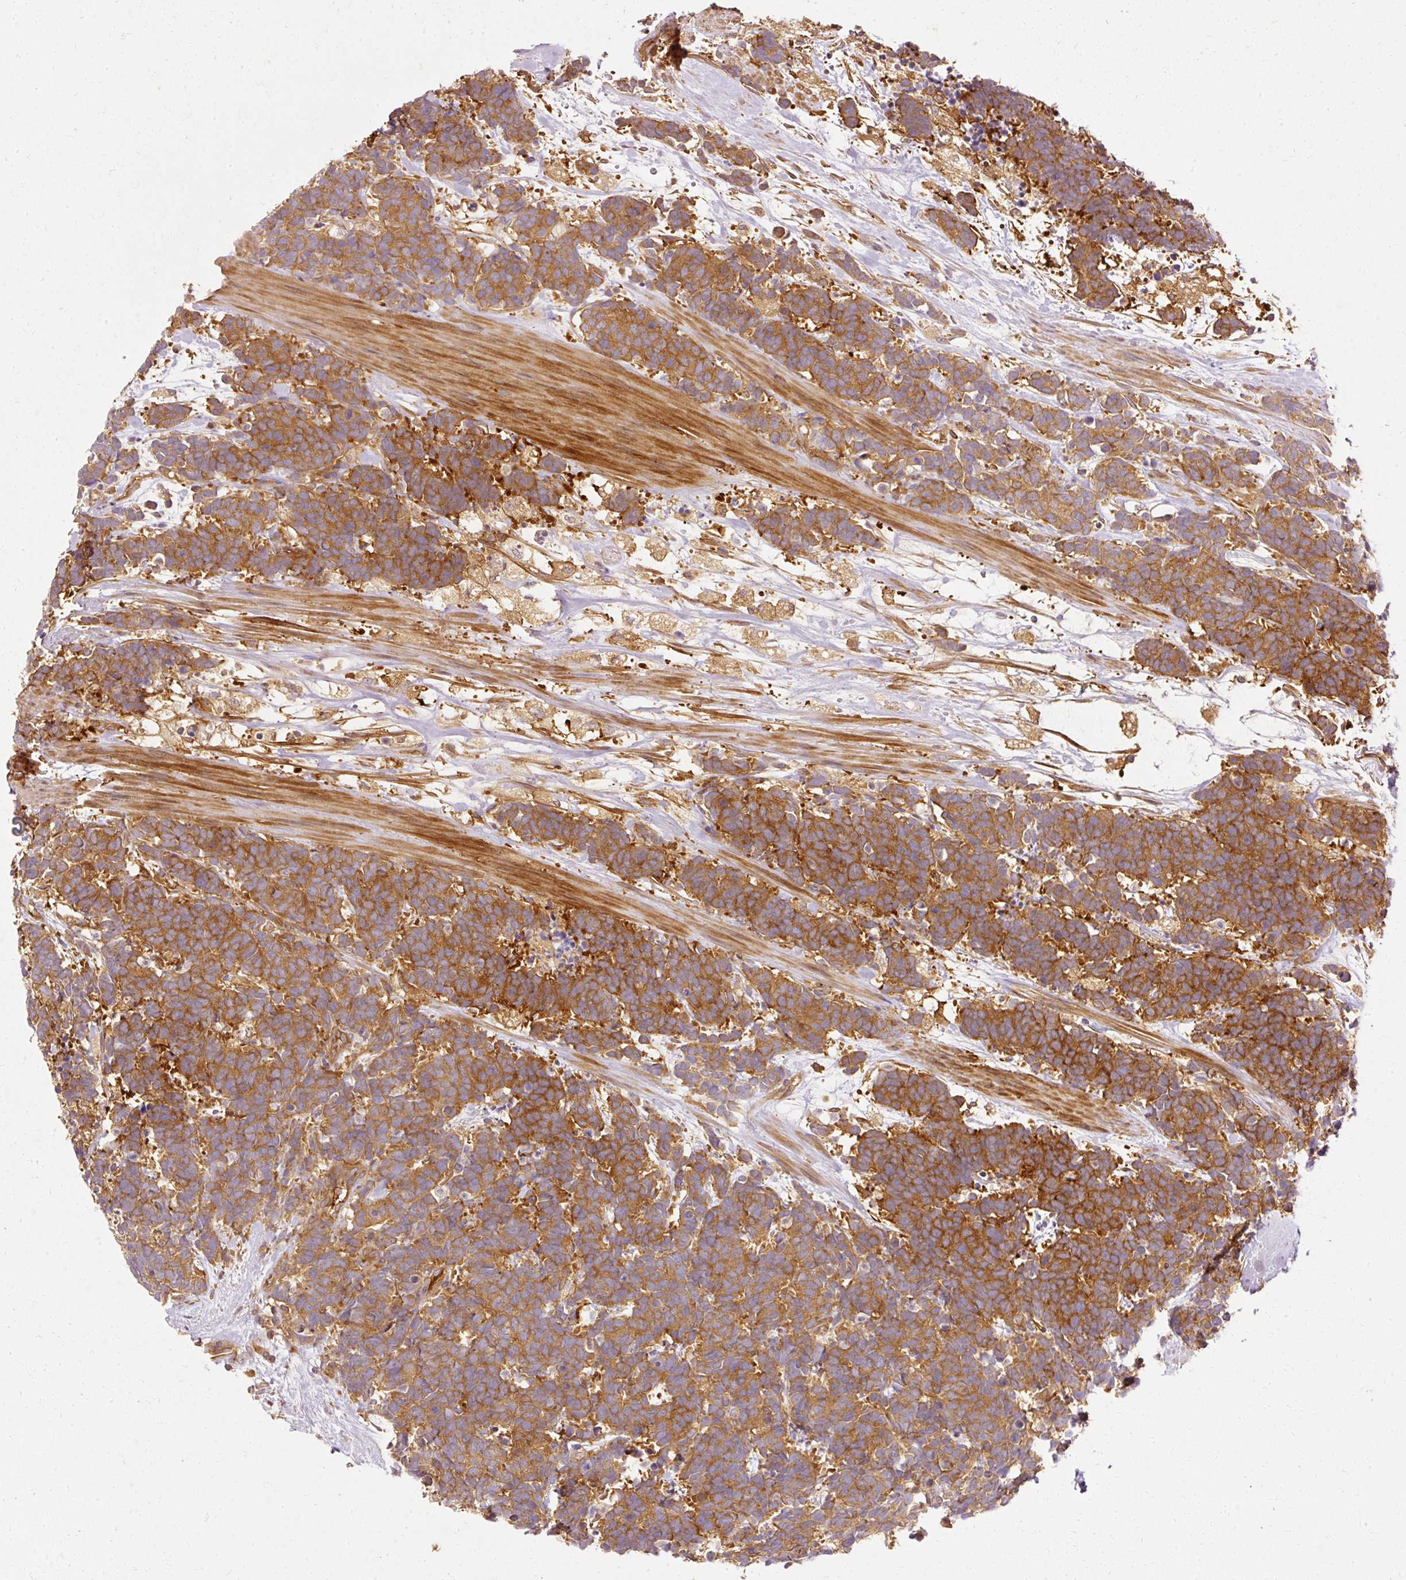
{"staining": {"intensity": "strong", "quantity": ">75%", "location": "cytoplasmic/membranous"}, "tissue": "carcinoid", "cell_type": "Tumor cells", "image_type": "cancer", "snomed": [{"axis": "morphology", "description": "Carcinoma, NOS"}, {"axis": "morphology", "description": "Carcinoid, malignant, NOS"}, {"axis": "topography", "description": "Prostate"}], "caption": "Carcinoid was stained to show a protein in brown. There is high levels of strong cytoplasmic/membranous staining in about >75% of tumor cells. (Brightfield microscopy of DAB IHC at high magnification).", "gene": "ARMH3", "patient": {"sex": "male", "age": 57}}